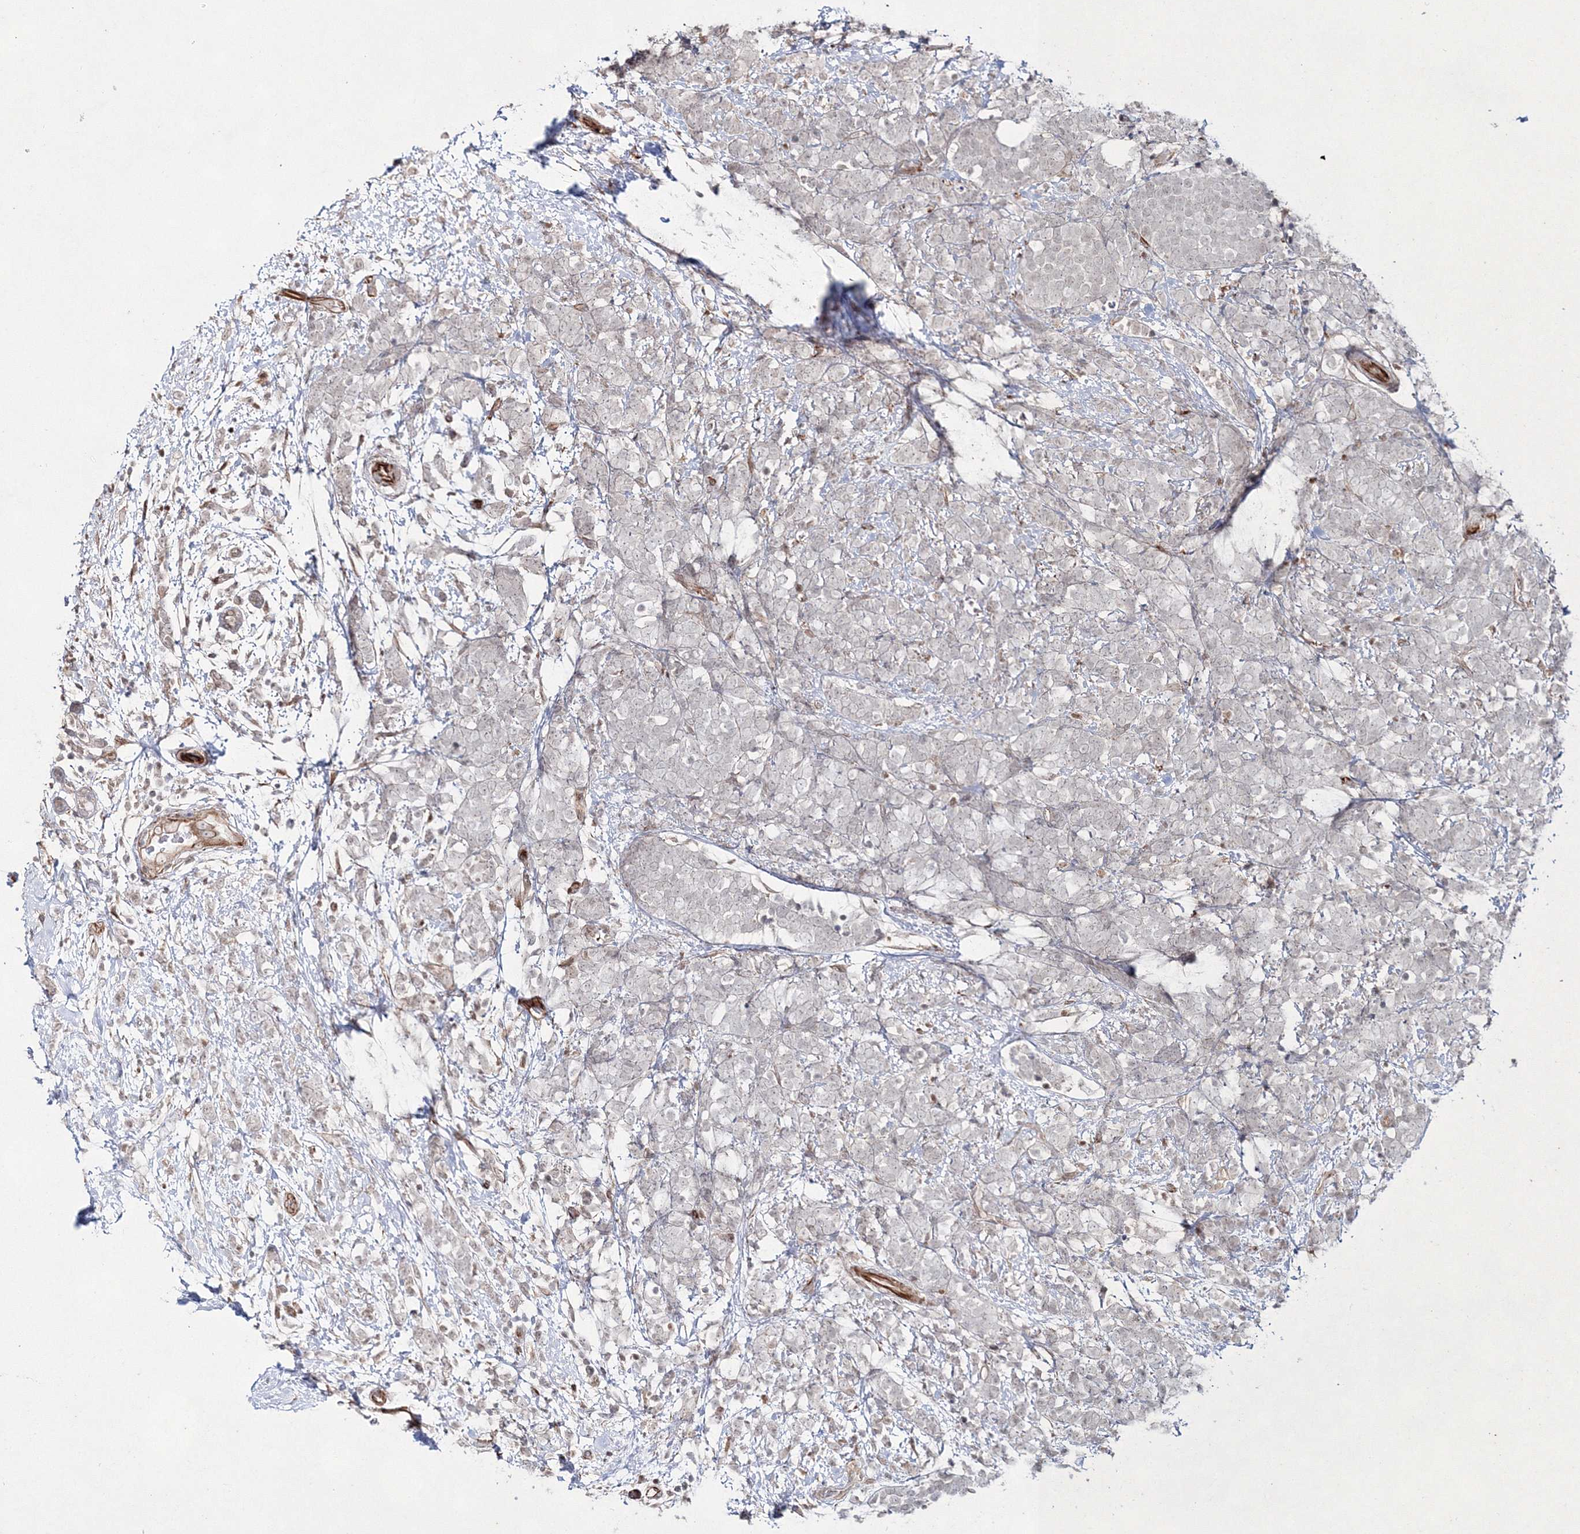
{"staining": {"intensity": "negative", "quantity": "none", "location": "none"}, "tissue": "breast cancer", "cell_type": "Tumor cells", "image_type": "cancer", "snomed": [{"axis": "morphology", "description": "Lobular carcinoma"}, {"axis": "topography", "description": "Breast"}], "caption": "Tumor cells show no significant positivity in breast cancer.", "gene": "SNIP1", "patient": {"sex": "female", "age": 58}}